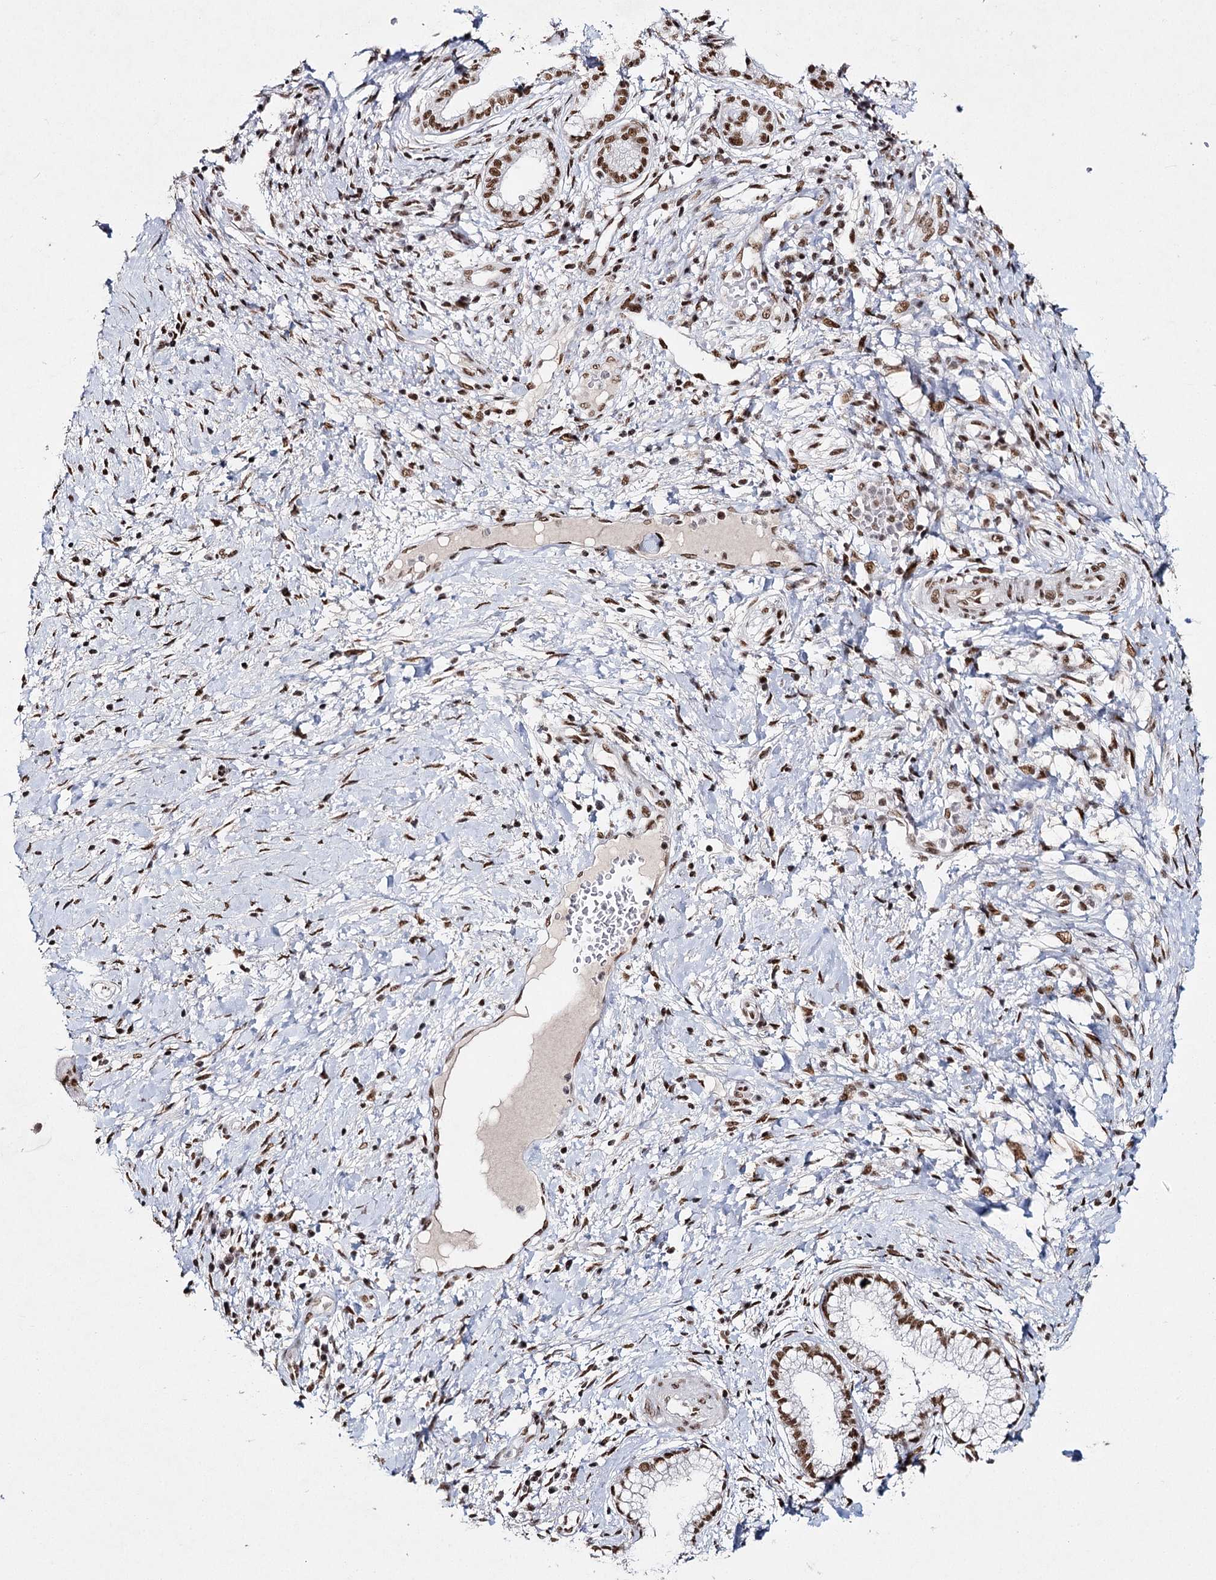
{"staining": {"intensity": "moderate", "quantity": ">75%", "location": "nuclear"}, "tissue": "pancreatic cancer", "cell_type": "Tumor cells", "image_type": "cancer", "snomed": [{"axis": "morphology", "description": "Adenocarcinoma, NOS"}, {"axis": "topography", "description": "Pancreas"}], "caption": "IHC staining of adenocarcinoma (pancreatic), which displays medium levels of moderate nuclear positivity in about >75% of tumor cells indicating moderate nuclear protein expression. The staining was performed using DAB (3,3'-diaminobenzidine) (brown) for protein detection and nuclei were counterstained in hematoxylin (blue).", "gene": "SCAF8", "patient": {"sex": "male", "age": 68}}